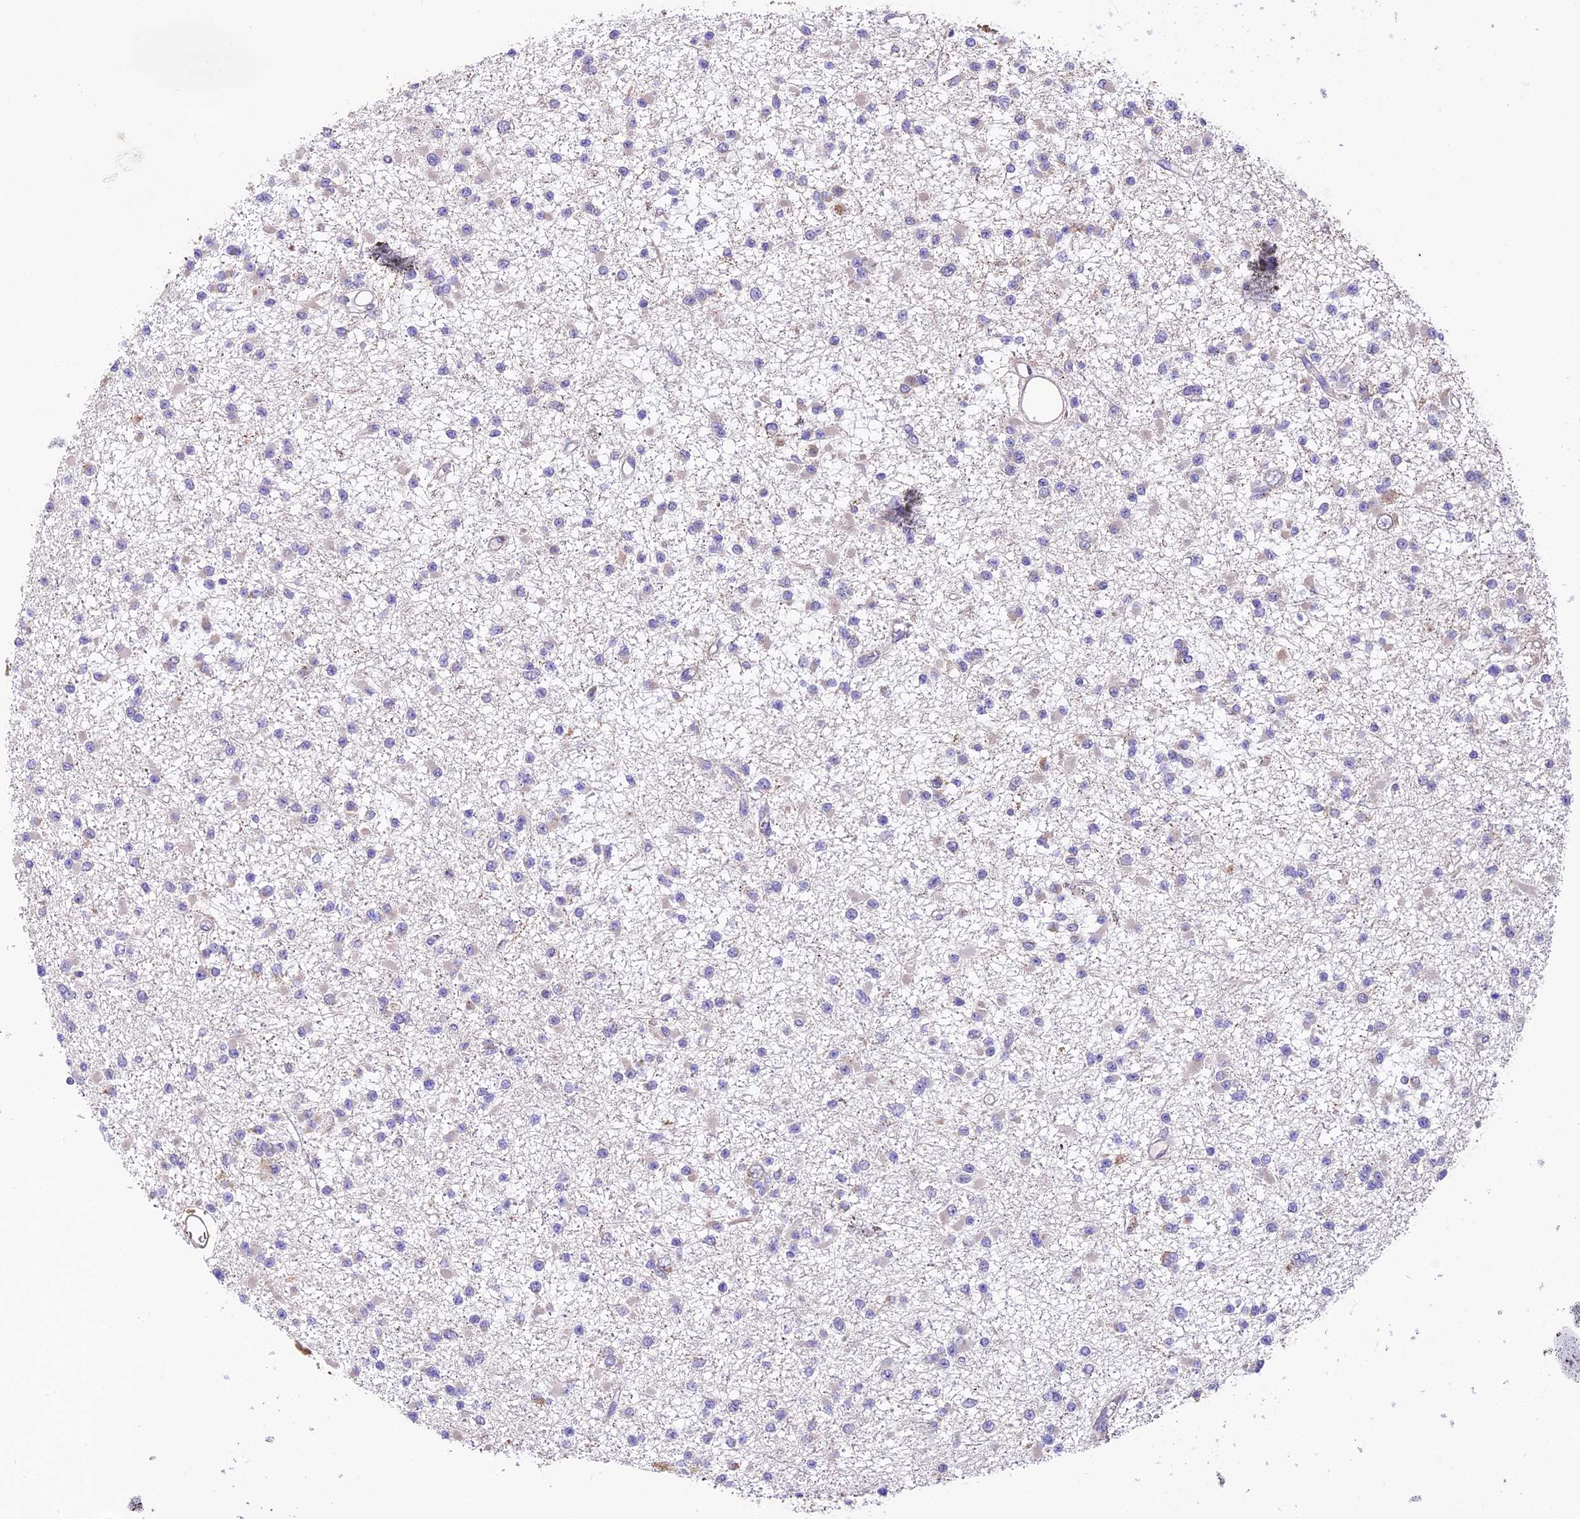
{"staining": {"intensity": "negative", "quantity": "none", "location": "none"}, "tissue": "glioma", "cell_type": "Tumor cells", "image_type": "cancer", "snomed": [{"axis": "morphology", "description": "Glioma, malignant, Low grade"}, {"axis": "topography", "description": "Brain"}], "caption": "The micrograph demonstrates no significant expression in tumor cells of malignant glioma (low-grade). (DAB (3,3'-diaminobenzidine) immunohistochemistry visualized using brightfield microscopy, high magnification).", "gene": "LSM7", "patient": {"sex": "female", "age": 22}}